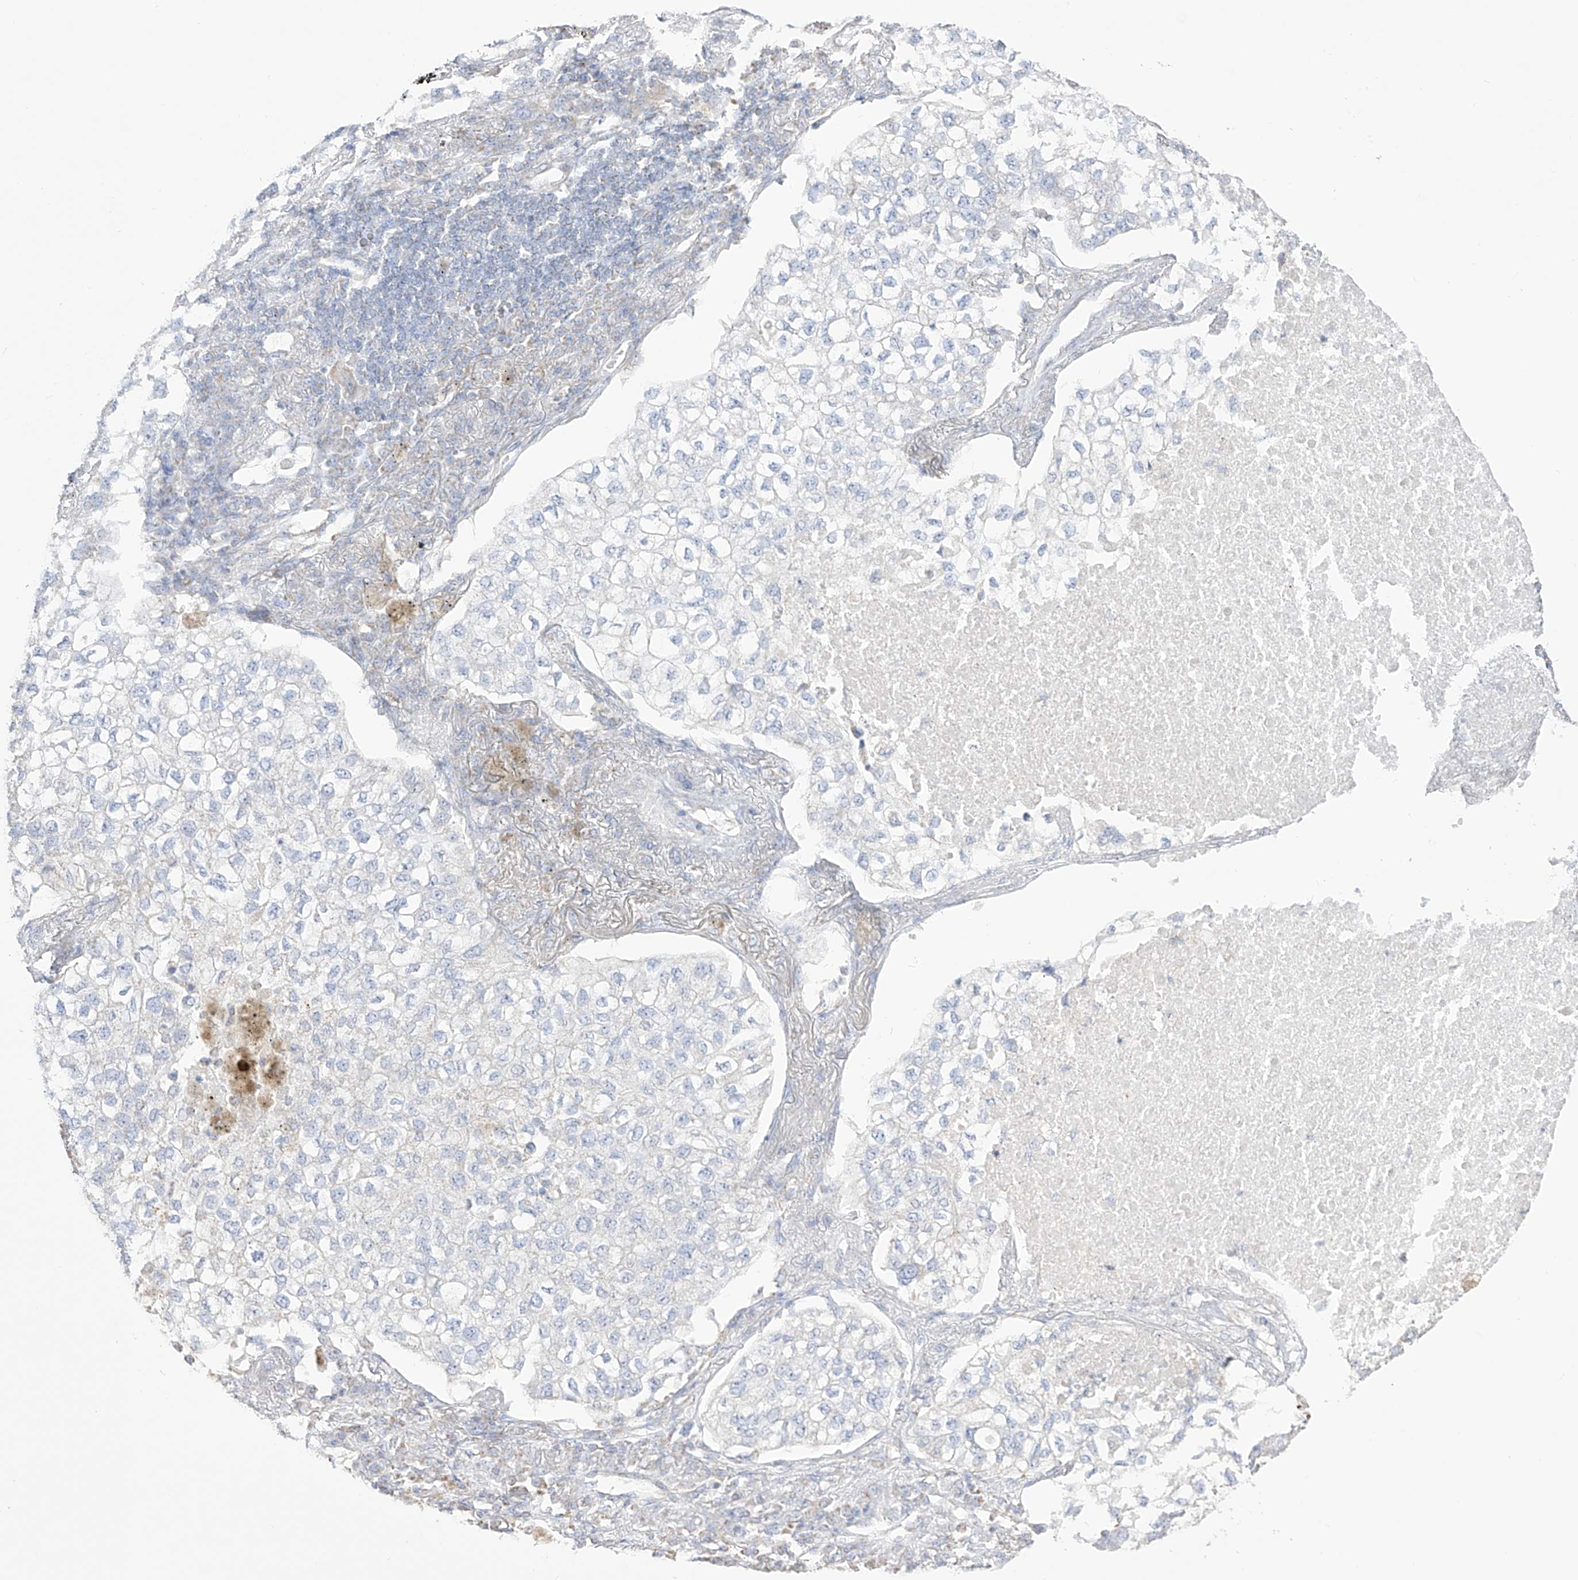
{"staining": {"intensity": "negative", "quantity": "none", "location": "none"}, "tissue": "lung cancer", "cell_type": "Tumor cells", "image_type": "cancer", "snomed": [{"axis": "morphology", "description": "Adenocarcinoma, NOS"}, {"axis": "topography", "description": "Lung"}], "caption": "The immunohistochemistry photomicrograph has no significant positivity in tumor cells of lung cancer tissue.", "gene": "RCHY1", "patient": {"sex": "male", "age": 63}}